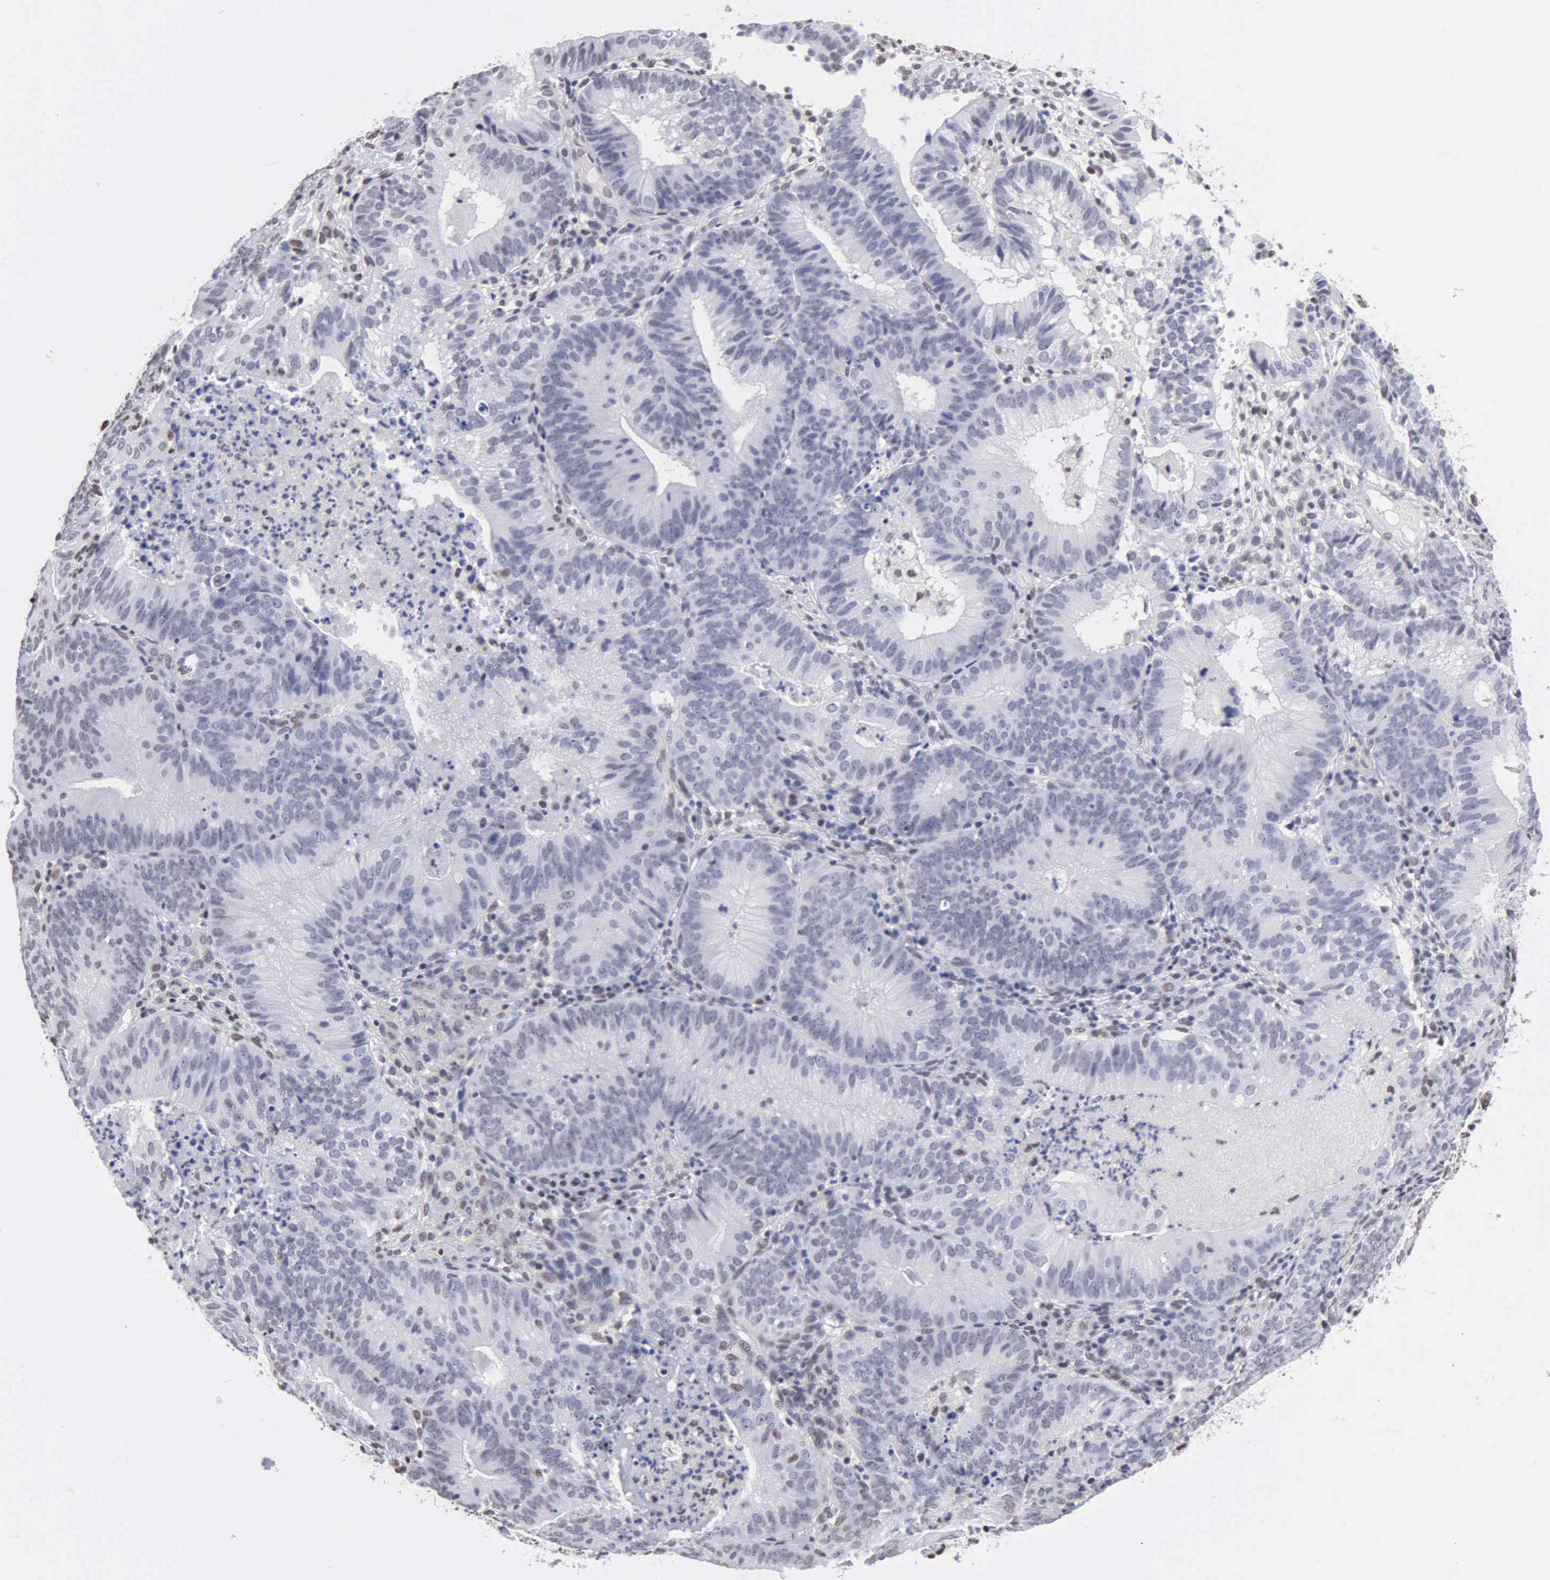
{"staining": {"intensity": "negative", "quantity": "none", "location": "none"}, "tissue": "cervical cancer", "cell_type": "Tumor cells", "image_type": "cancer", "snomed": [{"axis": "morphology", "description": "Adenocarcinoma, NOS"}, {"axis": "topography", "description": "Cervix"}], "caption": "DAB immunohistochemical staining of adenocarcinoma (cervical) displays no significant positivity in tumor cells.", "gene": "CCNG1", "patient": {"sex": "female", "age": 60}}